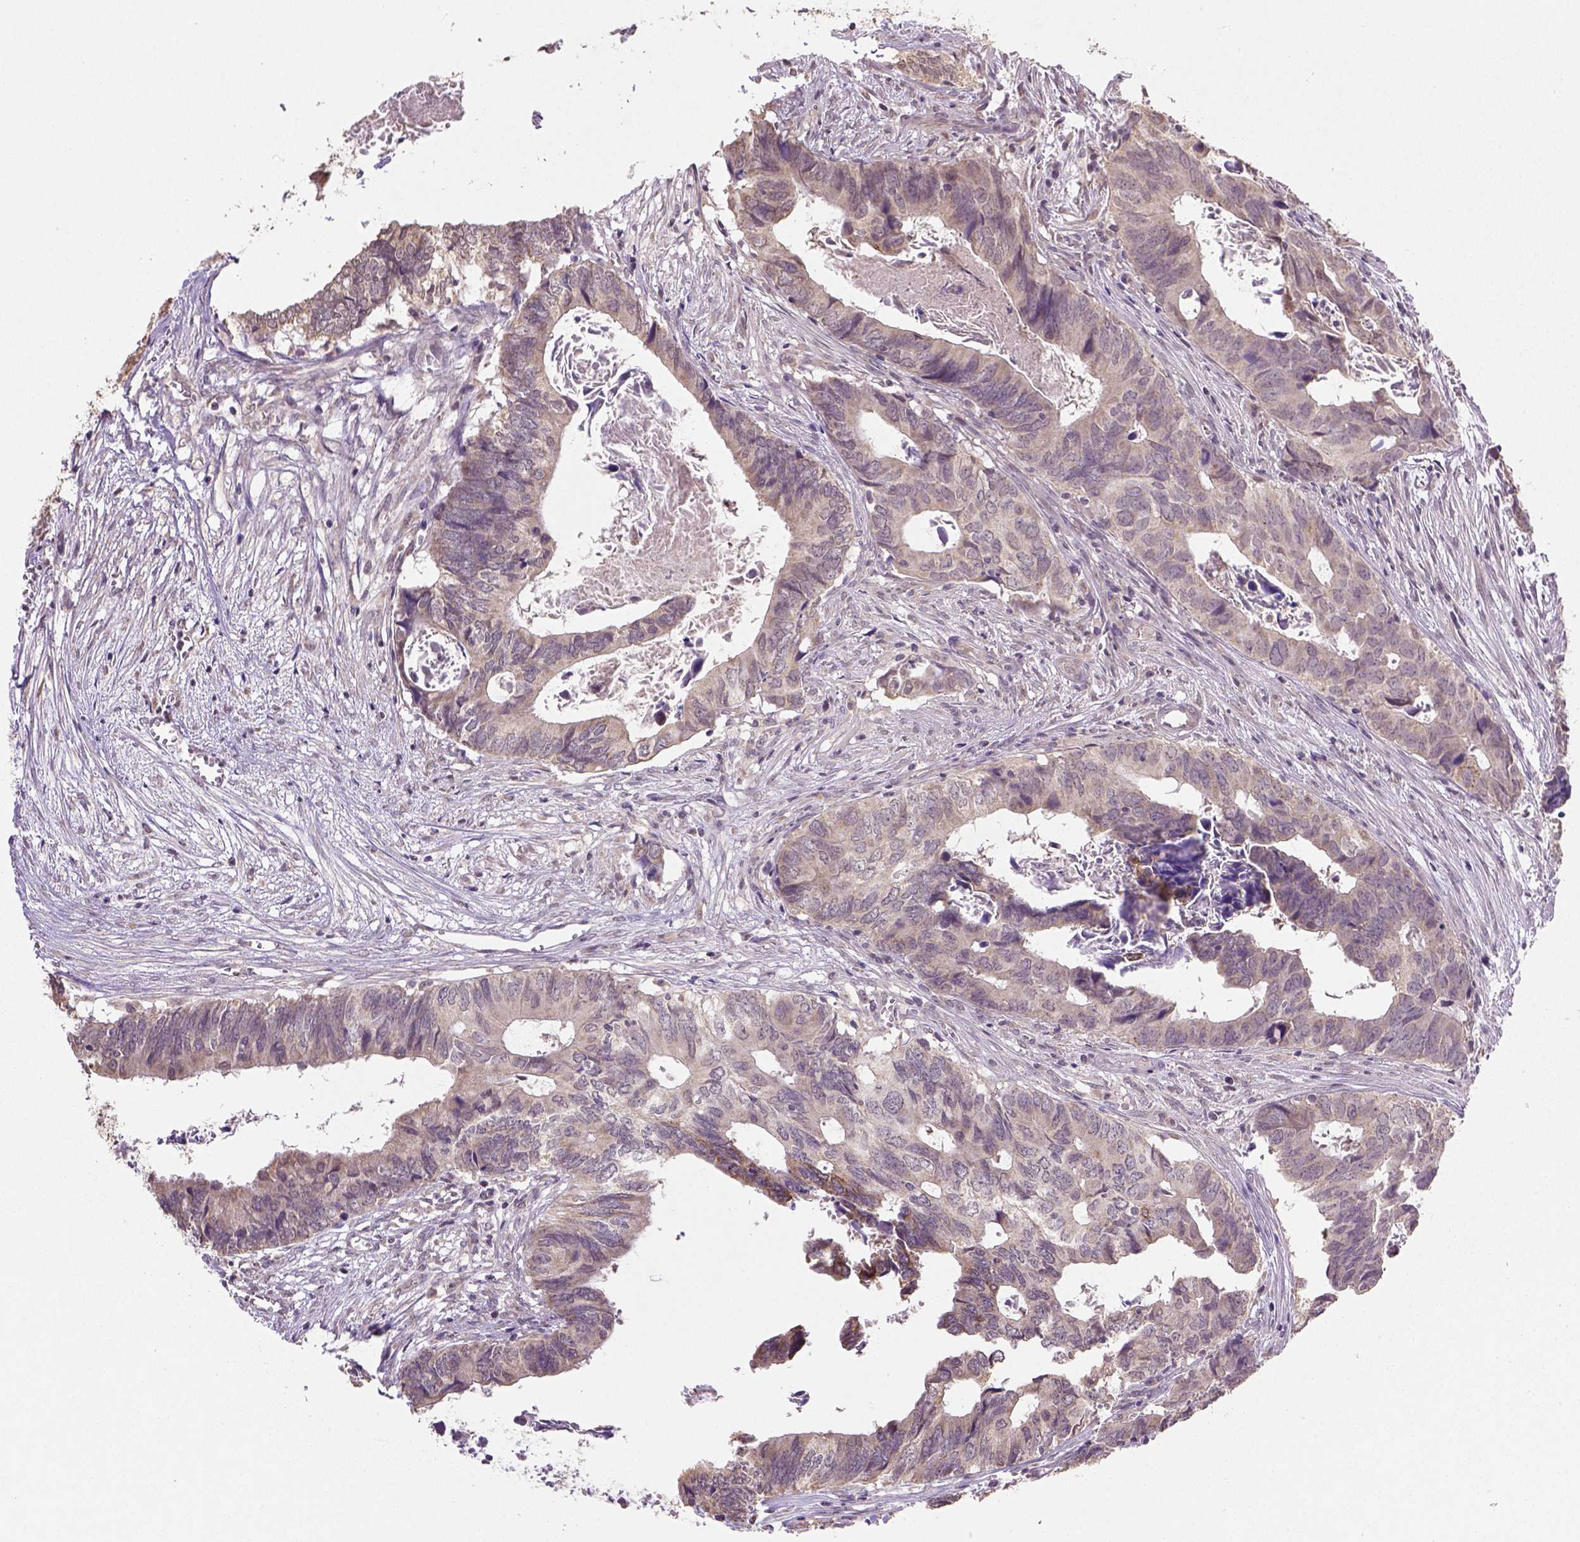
{"staining": {"intensity": "moderate", "quantity": ">75%", "location": "cytoplasmic/membranous"}, "tissue": "colorectal cancer", "cell_type": "Tumor cells", "image_type": "cancer", "snomed": [{"axis": "morphology", "description": "Adenocarcinoma, NOS"}, {"axis": "topography", "description": "Colon"}], "caption": "This is a photomicrograph of immunohistochemistry (IHC) staining of colorectal adenocarcinoma, which shows moderate positivity in the cytoplasmic/membranous of tumor cells.", "gene": "NUDT10", "patient": {"sex": "female", "age": 82}}